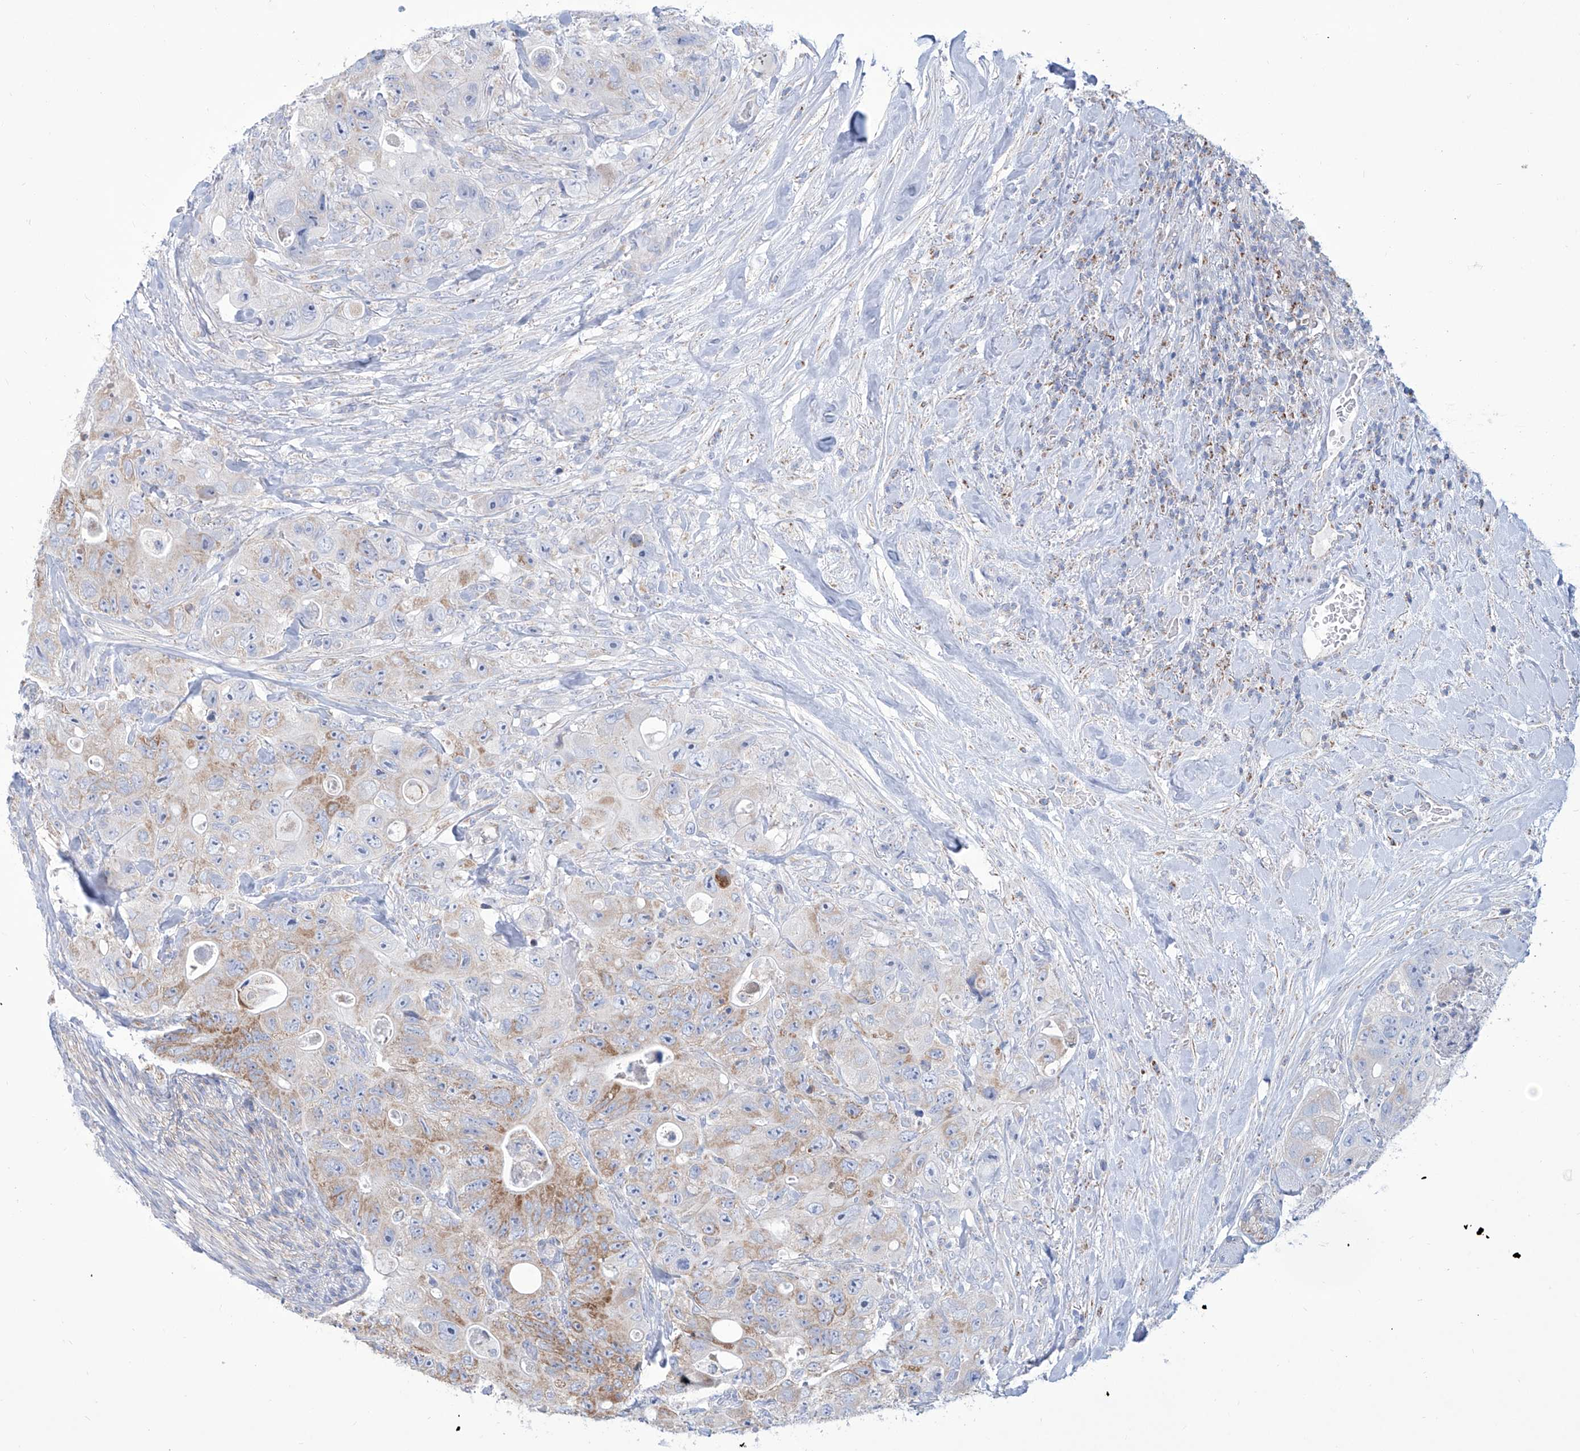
{"staining": {"intensity": "moderate", "quantity": "25%-75%", "location": "cytoplasmic/membranous"}, "tissue": "colorectal cancer", "cell_type": "Tumor cells", "image_type": "cancer", "snomed": [{"axis": "morphology", "description": "Adenocarcinoma, NOS"}, {"axis": "topography", "description": "Colon"}], "caption": "Protein staining demonstrates moderate cytoplasmic/membranous staining in about 25%-75% of tumor cells in colorectal adenocarcinoma.", "gene": "ALDH6A1", "patient": {"sex": "female", "age": 46}}